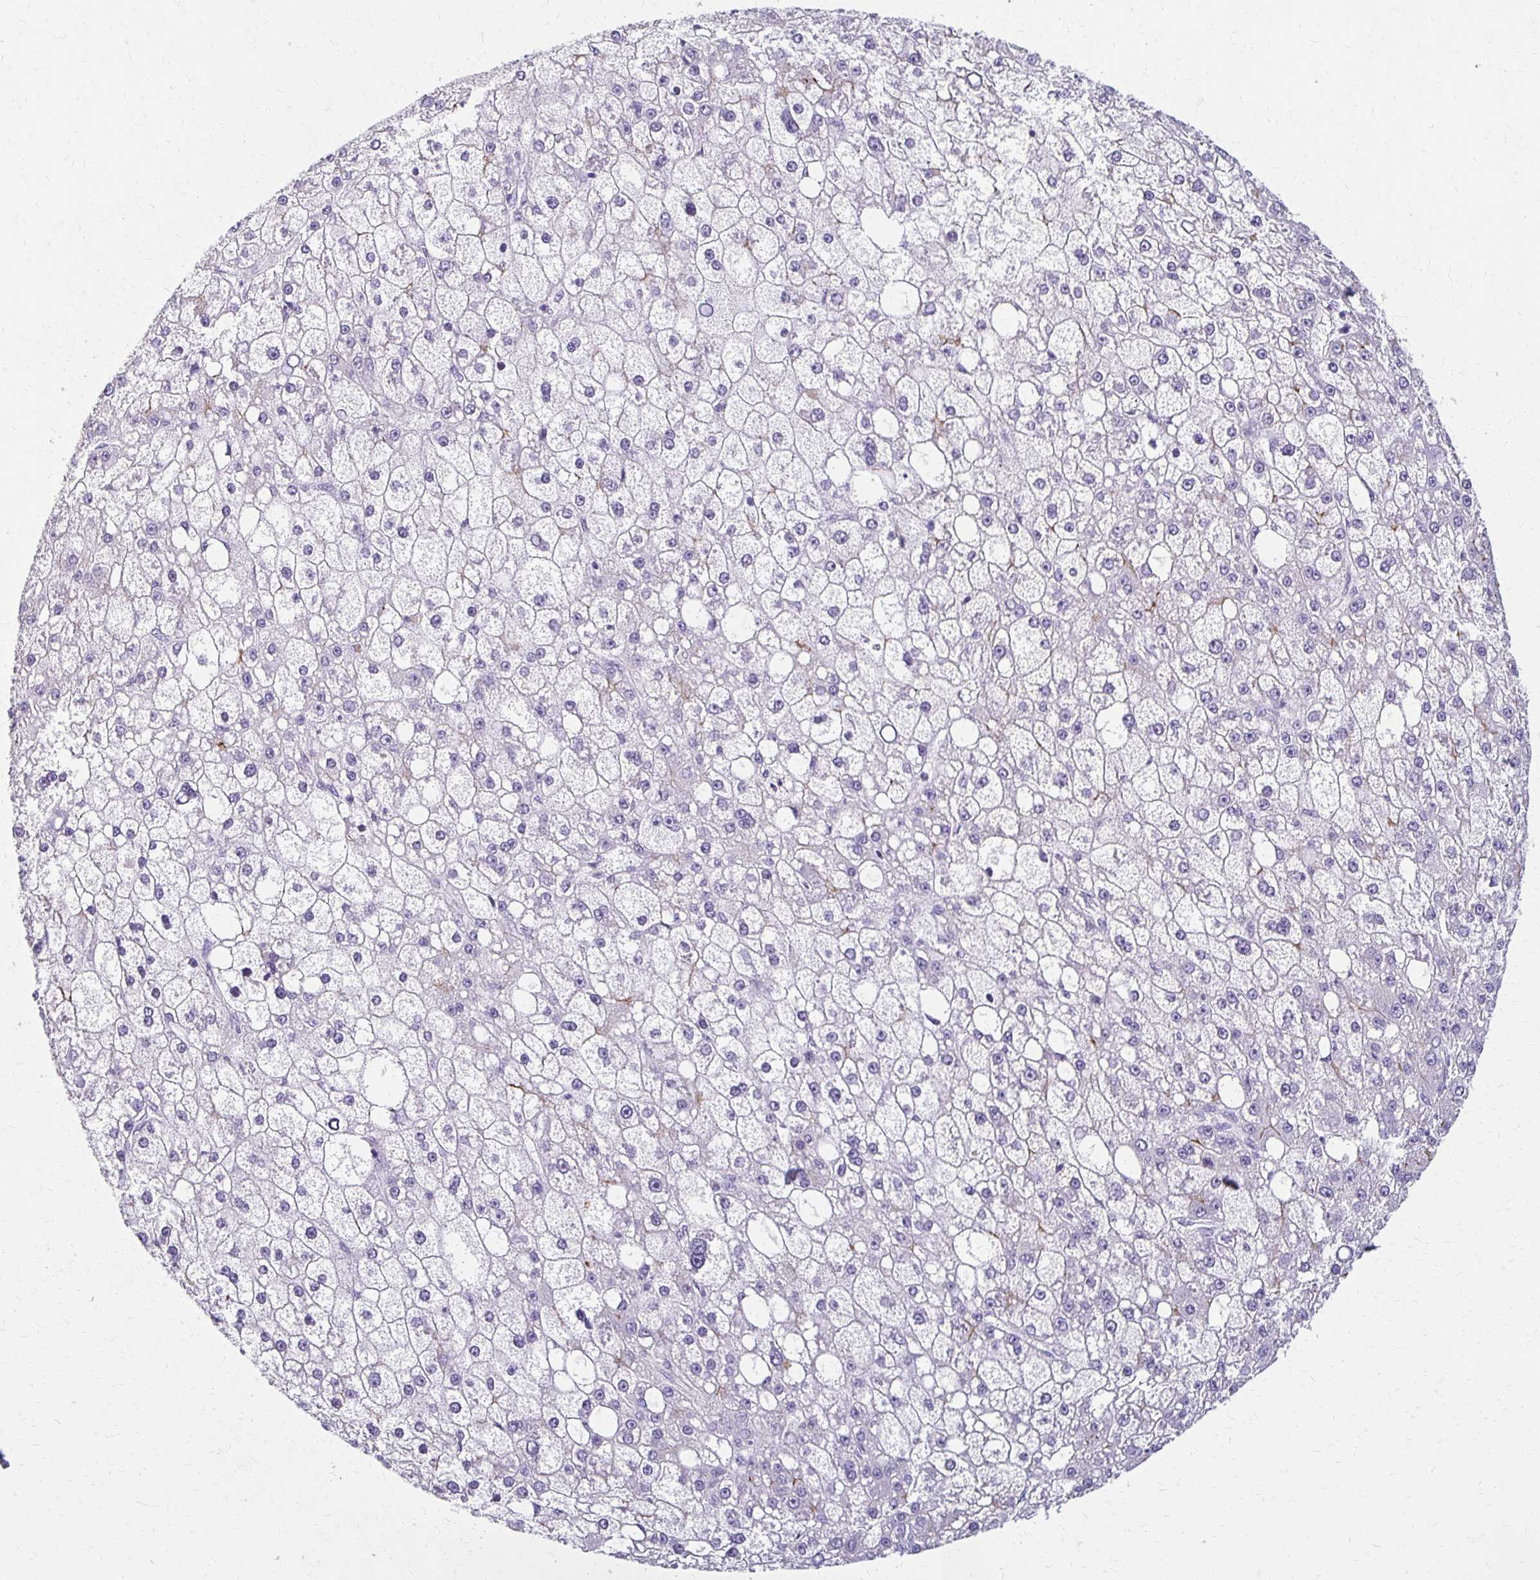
{"staining": {"intensity": "negative", "quantity": "none", "location": "none"}, "tissue": "liver cancer", "cell_type": "Tumor cells", "image_type": "cancer", "snomed": [{"axis": "morphology", "description": "Carcinoma, Hepatocellular, NOS"}, {"axis": "topography", "description": "Liver"}], "caption": "There is no significant expression in tumor cells of liver cancer. Nuclei are stained in blue.", "gene": "BBS12", "patient": {"sex": "male", "age": 67}}